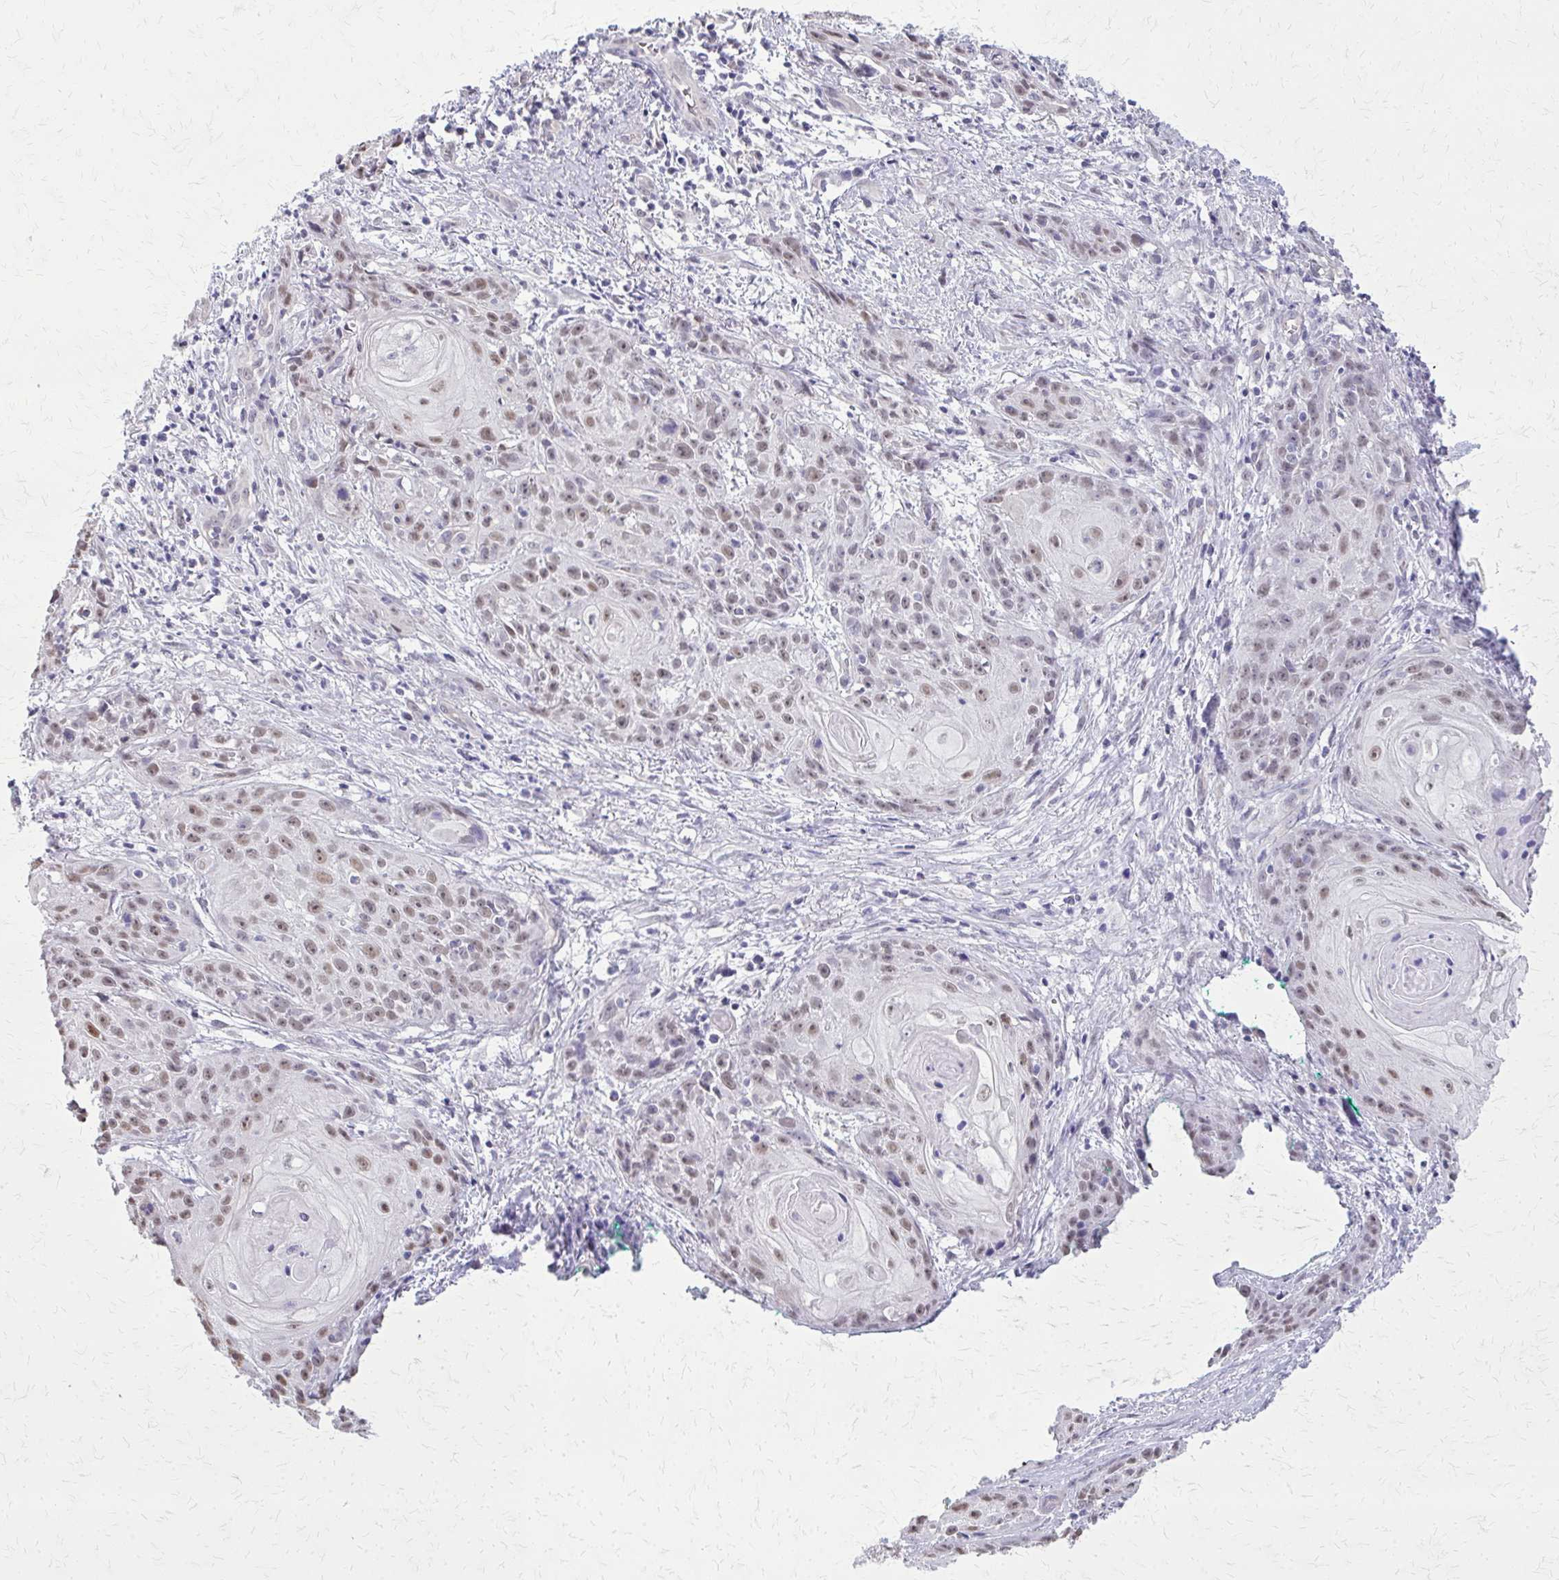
{"staining": {"intensity": "weak", "quantity": ">75%", "location": "nuclear"}, "tissue": "skin cancer", "cell_type": "Tumor cells", "image_type": "cancer", "snomed": [{"axis": "morphology", "description": "Squamous cell carcinoma, NOS"}, {"axis": "topography", "description": "Skin"}, {"axis": "topography", "description": "Vulva"}], "caption": "The micrograph displays a brown stain indicating the presence of a protein in the nuclear of tumor cells in skin squamous cell carcinoma. The staining was performed using DAB (3,3'-diaminobenzidine), with brown indicating positive protein expression. Nuclei are stained blue with hematoxylin.", "gene": "PLCB1", "patient": {"sex": "female", "age": 76}}